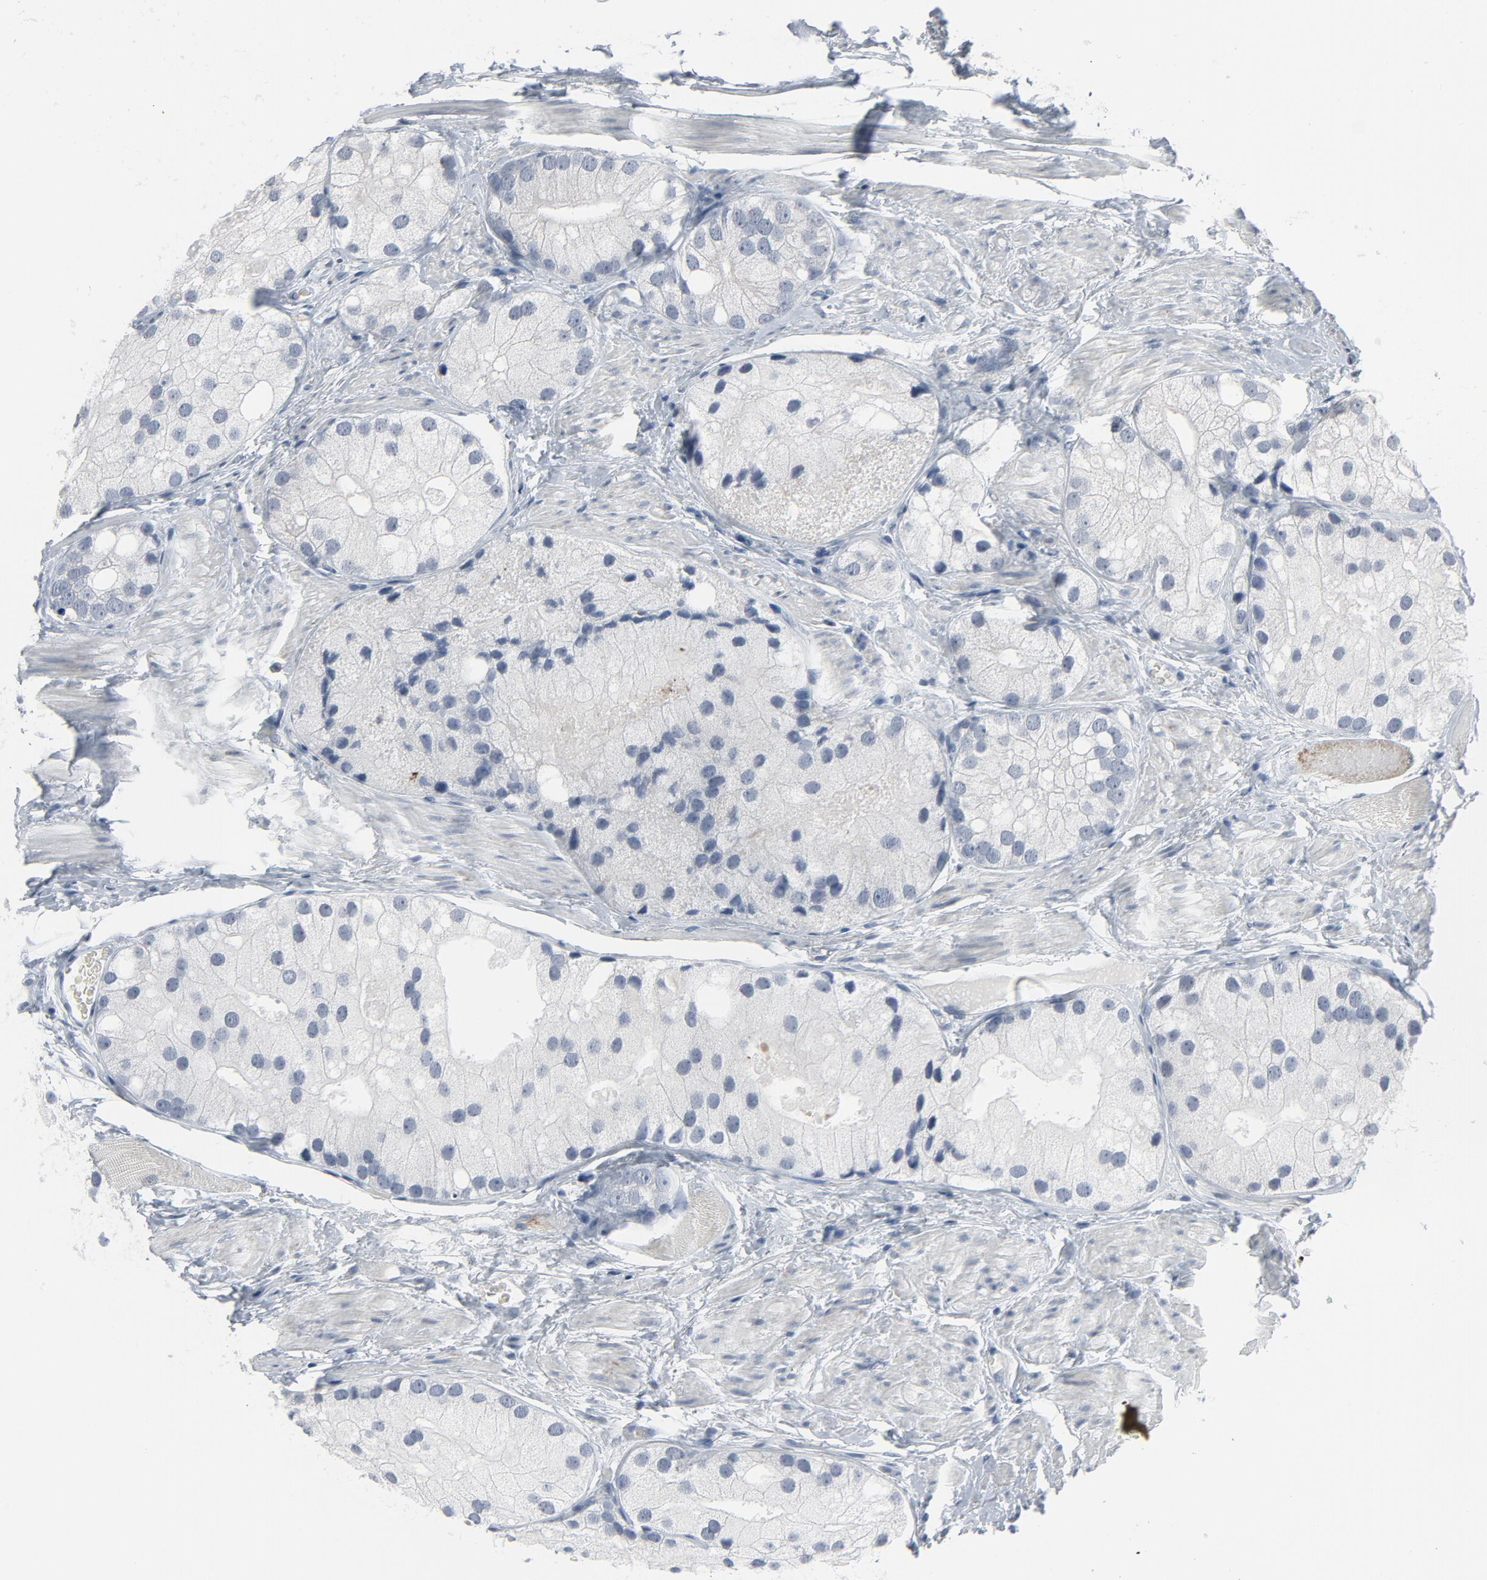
{"staining": {"intensity": "negative", "quantity": "none", "location": "none"}, "tissue": "prostate cancer", "cell_type": "Tumor cells", "image_type": "cancer", "snomed": [{"axis": "morphology", "description": "Adenocarcinoma, Low grade"}, {"axis": "topography", "description": "Prostate"}], "caption": "Immunohistochemistry photomicrograph of neoplastic tissue: low-grade adenocarcinoma (prostate) stained with DAB demonstrates no significant protein expression in tumor cells.", "gene": "GPX2", "patient": {"sex": "male", "age": 69}}